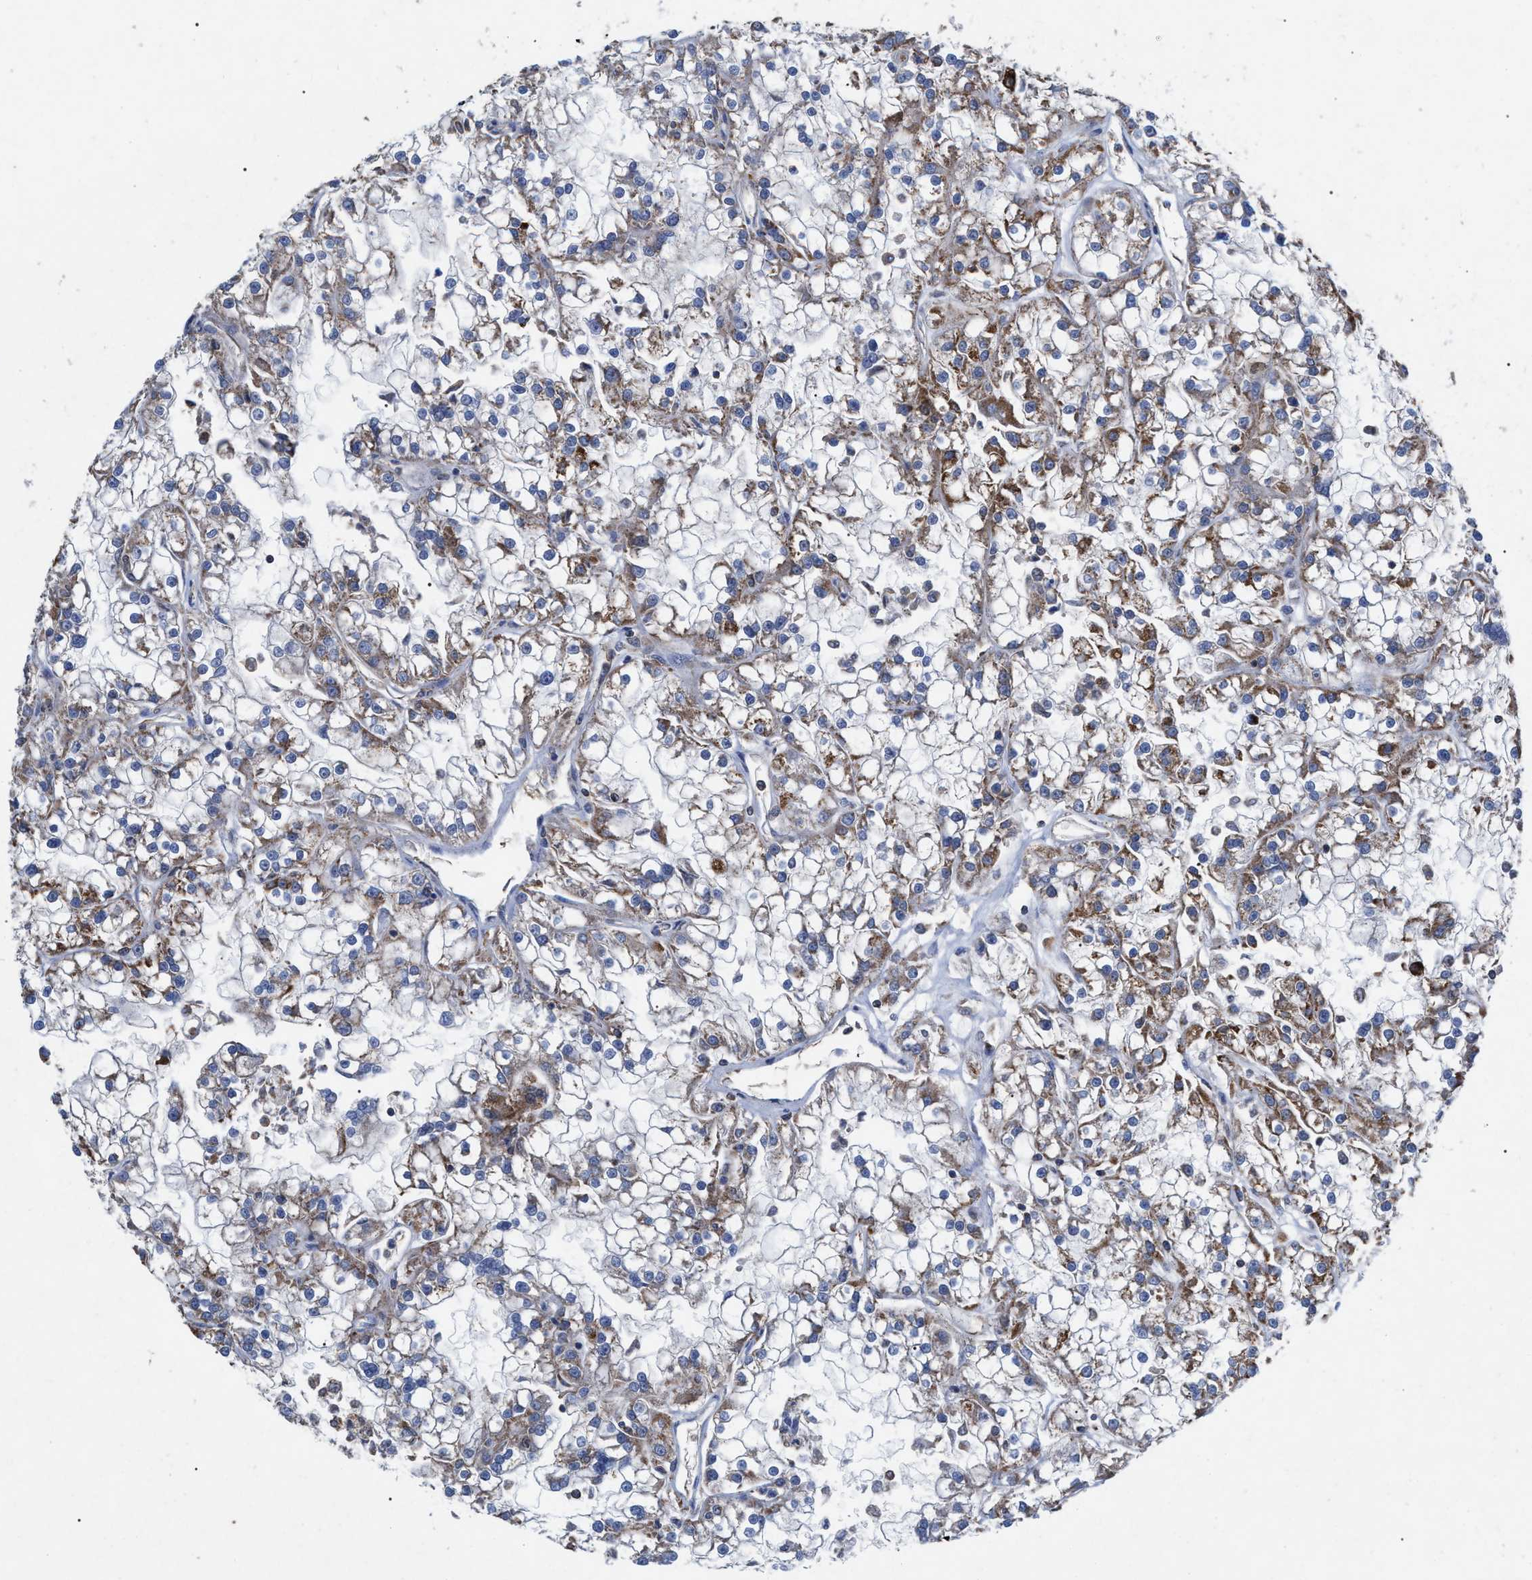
{"staining": {"intensity": "moderate", "quantity": ">75%", "location": "cytoplasmic/membranous"}, "tissue": "renal cancer", "cell_type": "Tumor cells", "image_type": "cancer", "snomed": [{"axis": "morphology", "description": "Adenocarcinoma, NOS"}, {"axis": "topography", "description": "Kidney"}], "caption": "DAB immunohistochemical staining of human renal cancer (adenocarcinoma) reveals moderate cytoplasmic/membranous protein staining in about >75% of tumor cells.", "gene": "FAM171A2", "patient": {"sex": "female", "age": 52}}